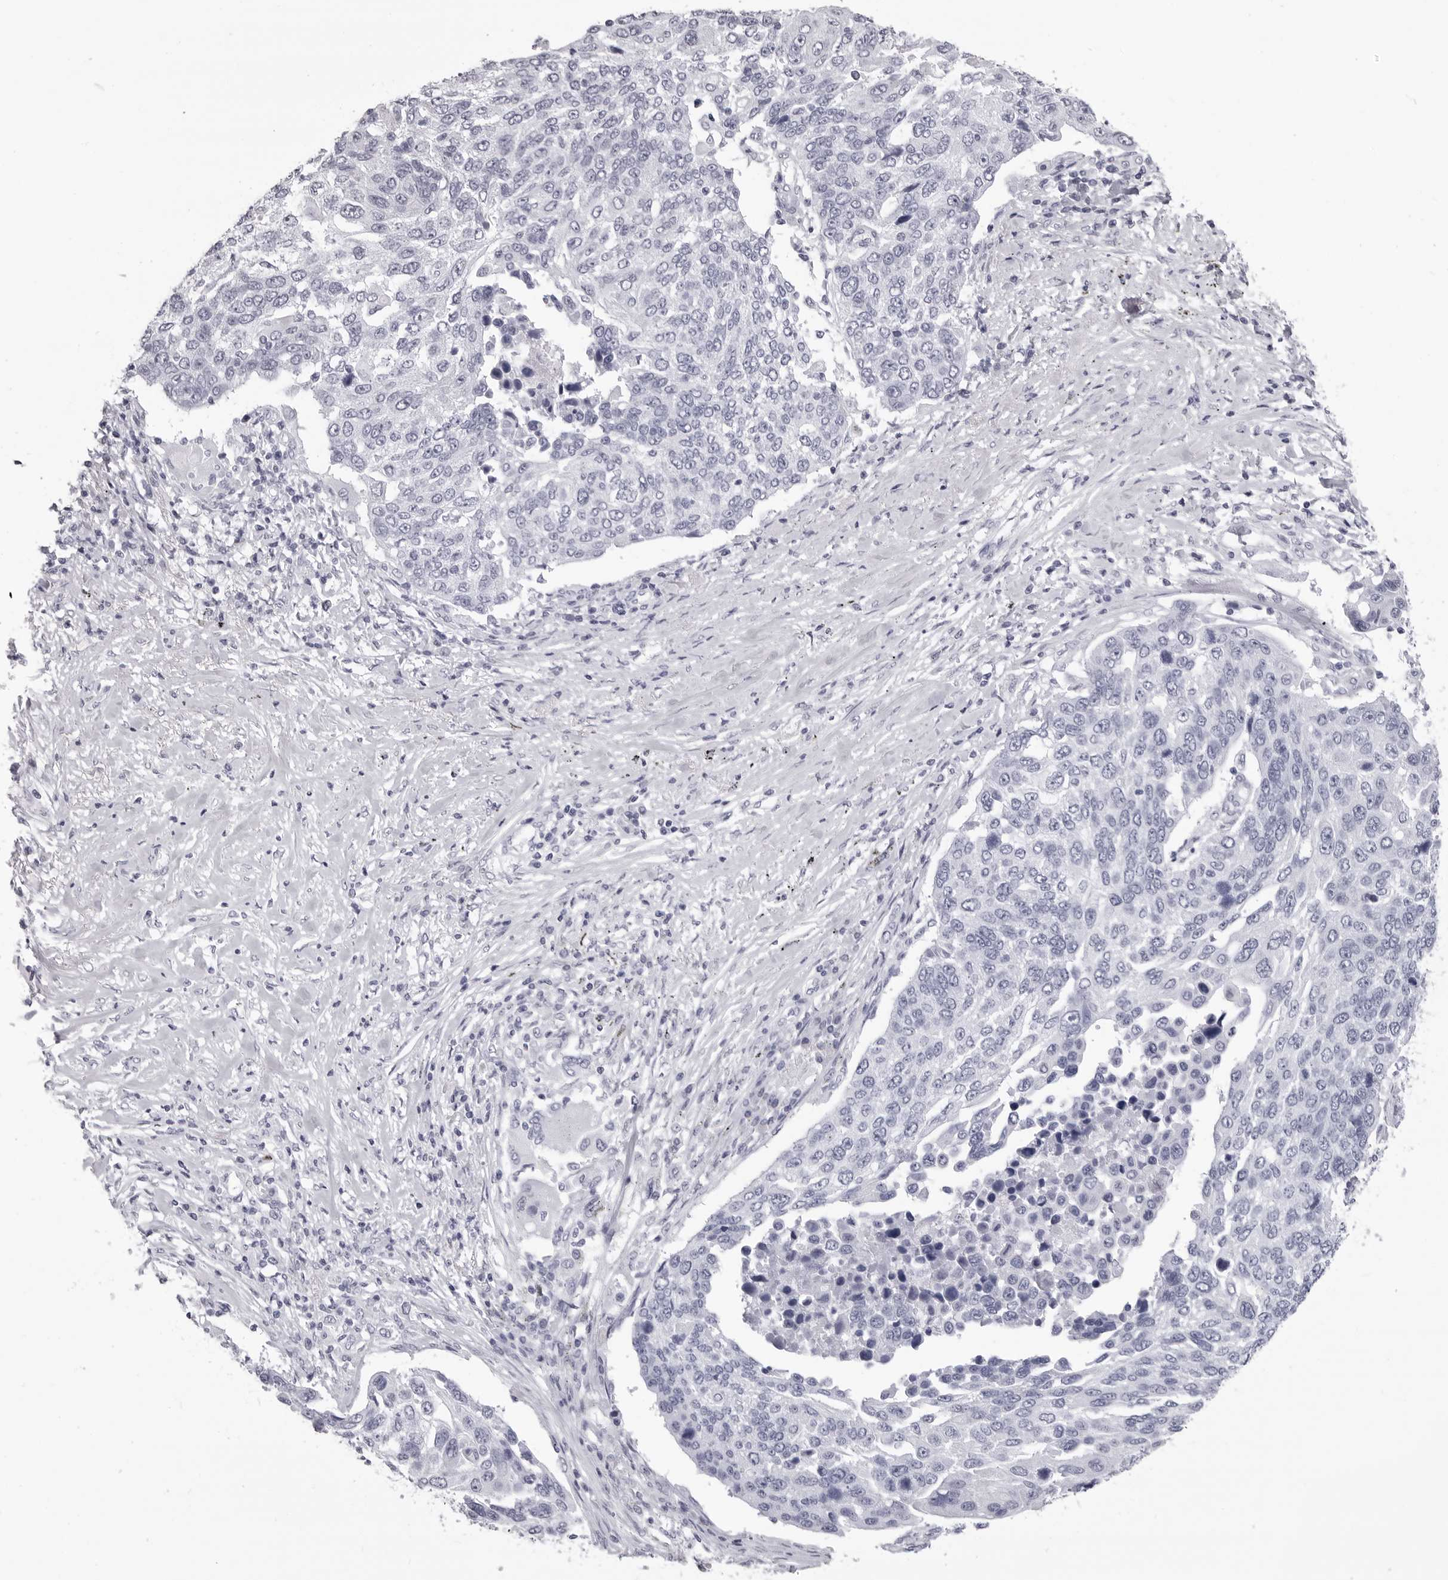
{"staining": {"intensity": "negative", "quantity": "none", "location": "none"}, "tissue": "lung cancer", "cell_type": "Tumor cells", "image_type": "cancer", "snomed": [{"axis": "morphology", "description": "Squamous cell carcinoma, NOS"}, {"axis": "topography", "description": "Lung"}], "caption": "Micrograph shows no protein positivity in tumor cells of lung cancer (squamous cell carcinoma) tissue.", "gene": "LGALS4", "patient": {"sex": "male", "age": 66}}